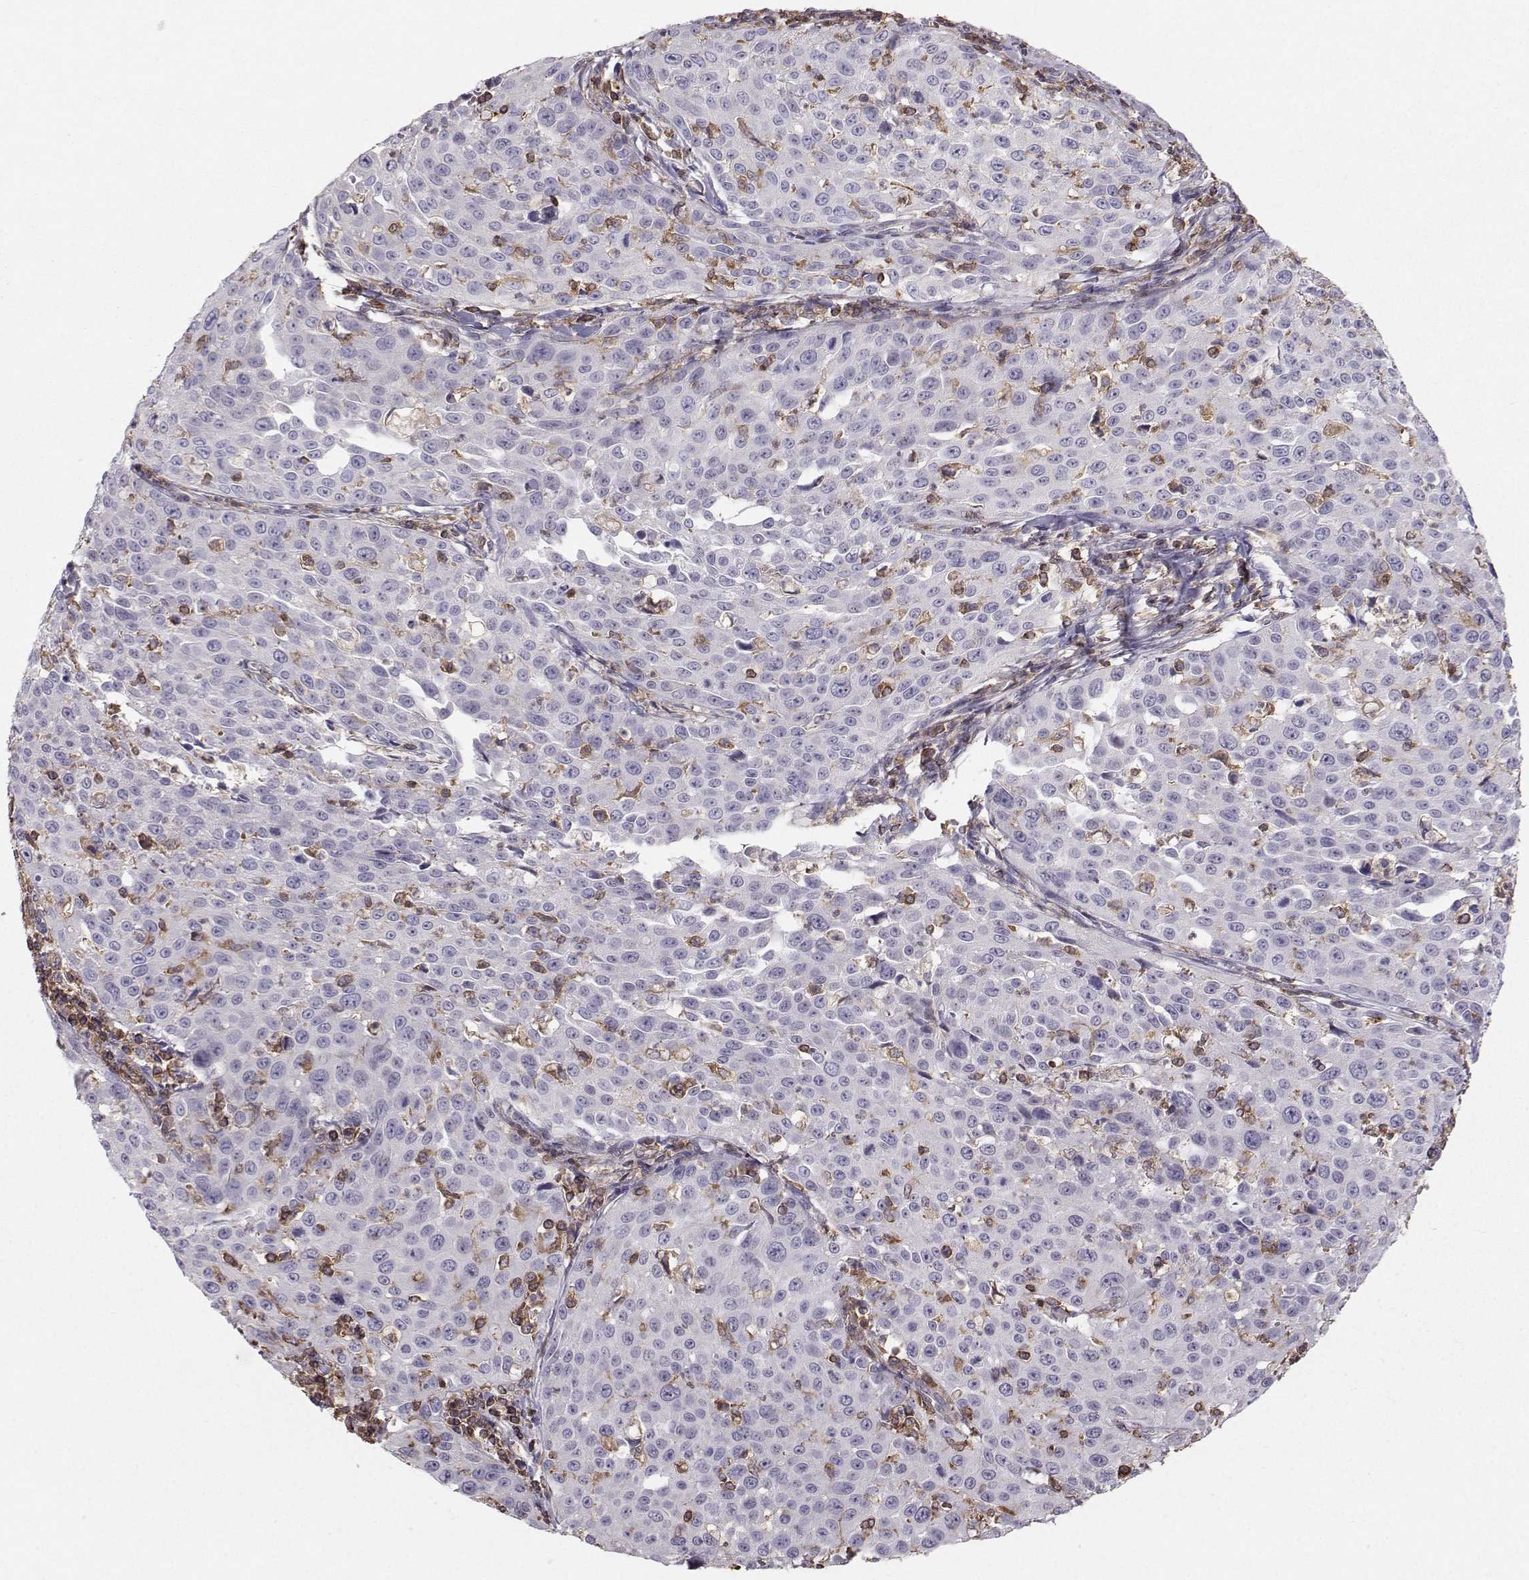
{"staining": {"intensity": "negative", "quantity": "none", "location": "none"}, "tissue": "cervical cancer", "cell_type": "Tumor cells", "image_type": "cancer", "snomed": [{"axis": "morphology", "description": "Squamous cell carcinoma, NOS"}, {"axis": "topography", "description": "Cervix"}], "caption": "An IHC photomicrograph of squamous cell carcinoma (cervical) is shown. There is no staining in tumor cells of squamous cell carcinoma (cervical).", "gene": "ZBTB32", "patient": {"sex": "female", "age": 26}}